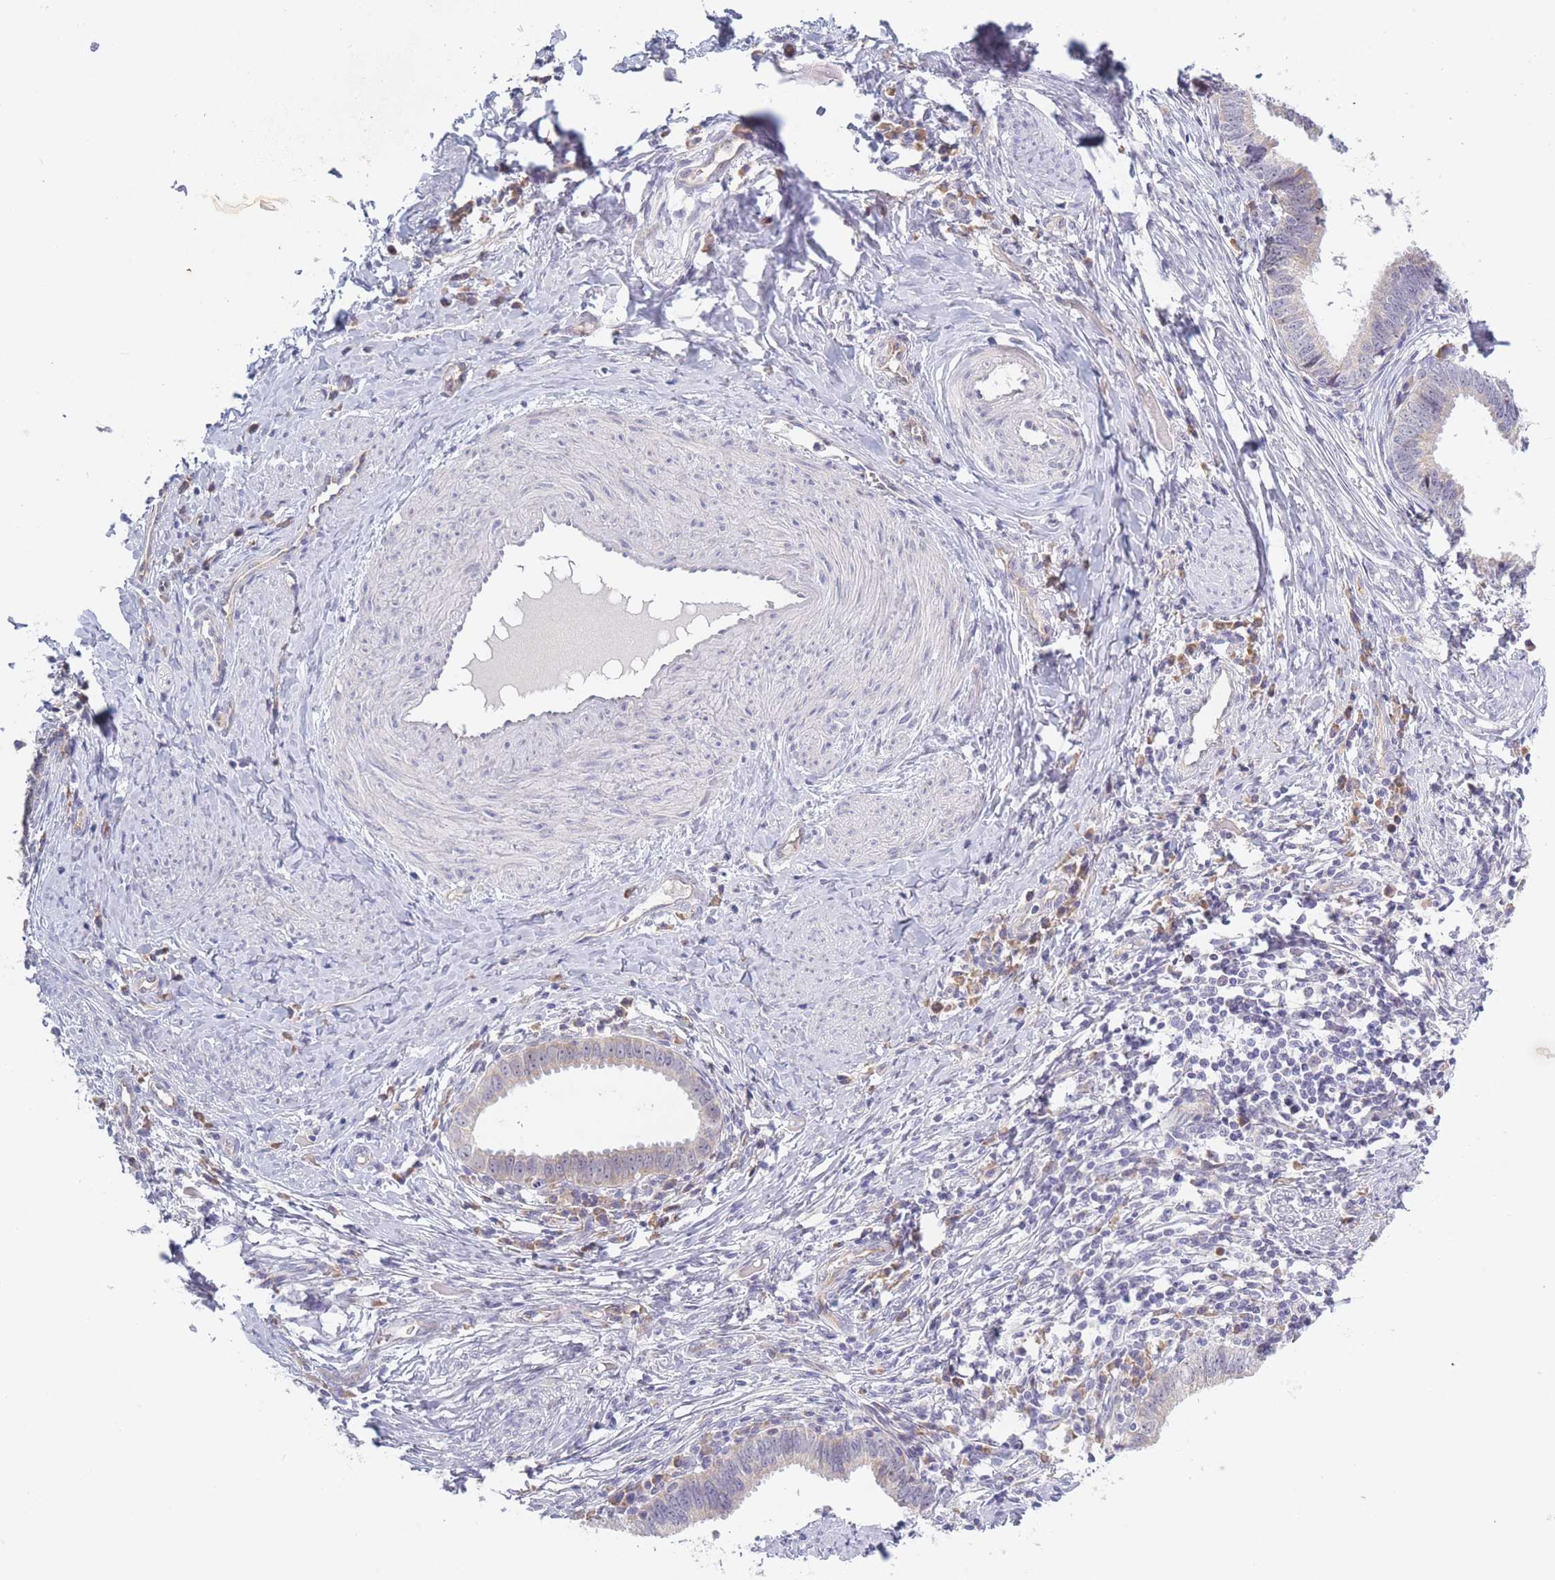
{"staining": {"intensity": "negative", "quantity": "none", "location": "none"}, "tissue": "cervical cancer", "cell_type": "Tumor cells", "image_type": "cancer", "snomed": [{"axis": "morphology", "description": "Adenocarcinoma, NOS"}, {"axis": "topography", "description": "Cervix"}], "caption": "Immunohistochemistry (IHC) histopathology image of neoplastic tissue: adenocarcinoma (cervical) stained with DAB (3,3'-diaminobenzidine) exhibits no significant protein positivity in tumor cells.", "gene": "FAM227B", "patient": {"sex": "female", "age": 36}}